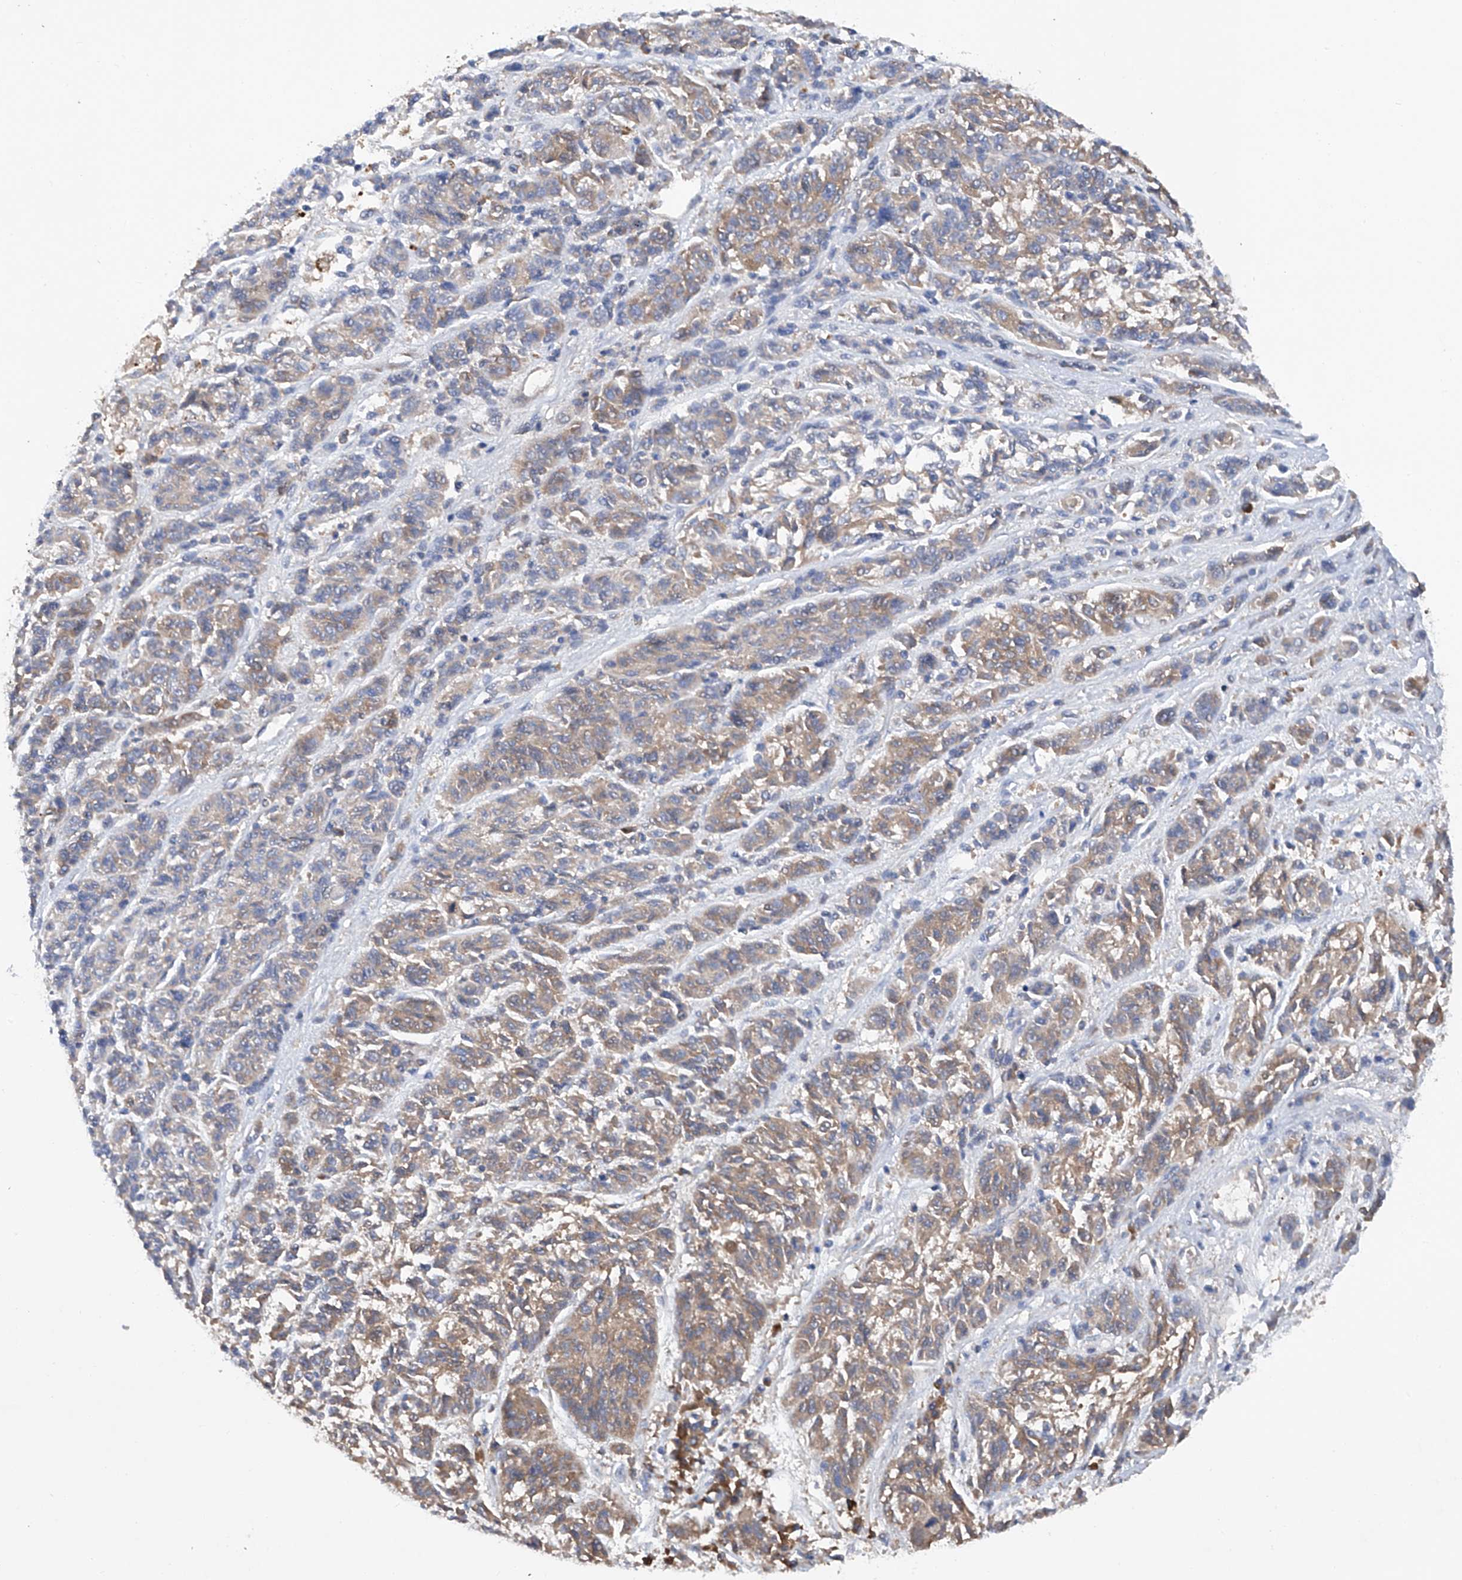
{"staining": {"intensity": "moderate", "quantity": "25%-75%", "location": "cytoplasmic/membranous"}, "tissue": "melanoma", "cell_type": "Tumor cells", "image_type": "cancer", "snomed": [{"axis": "morphology", "description": "Malignant melanoma, NOS"}, {"axis": "topography", "description": "Skin"}], "caption": "Melanoma stained with immunohistochemistry (IHC) exhibits moderate cytoplasmic/membranous expression in about 25%-75% of tumor cells.", "gene": "ASCC3", "patient": {"sex": "male", "age": 53}}